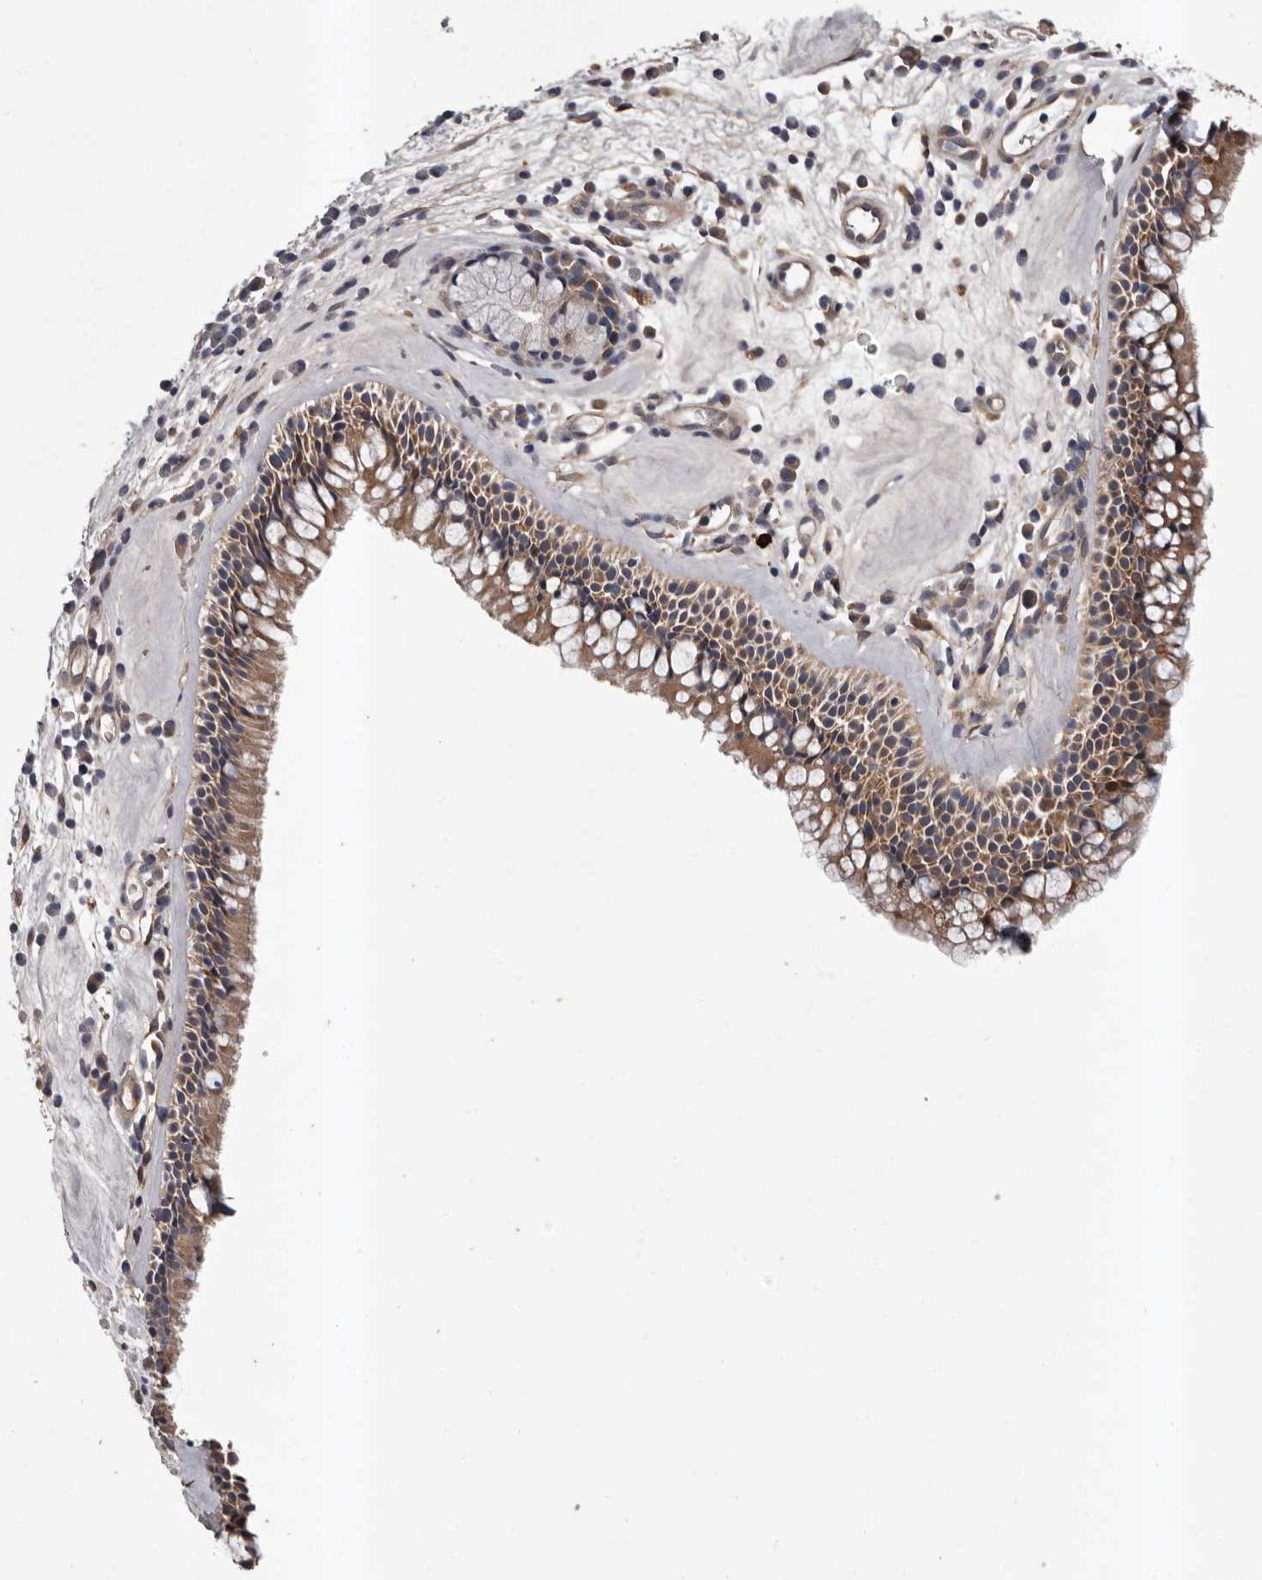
{"staining": {"intensity": "moderate", "quantity": ">75%", "location": "cytoplasmic/membranous"}, "tissue": "nasopharynx", "cell_type": "Respiratory epithelial cells", "image_type": "normal", "snomed": [{"axis": "morphology", "description": "Normal tissue, NOS"}, {"axis": "morphology", "description": "Inflammation, NOS"}, {"axis": "morphology", "description": "Malignant melanoma, Metastatic site"}, {"axis": "topography", "description": "Nasopharynx"}], "caption": "Protein expression analysis of normal nasopharynx displays moderate cytoplasmic/membranous staining in approximately >75% of respiratory epithelial cells. The staining is performed using DAB (3,3'-diaminobenzidine) brown chromogen to label protein expression. The nuclei are counter-stained blue using hematoxylin.", "gene": "PRKD1", "patient": {"sex": "male", "age": 70}}